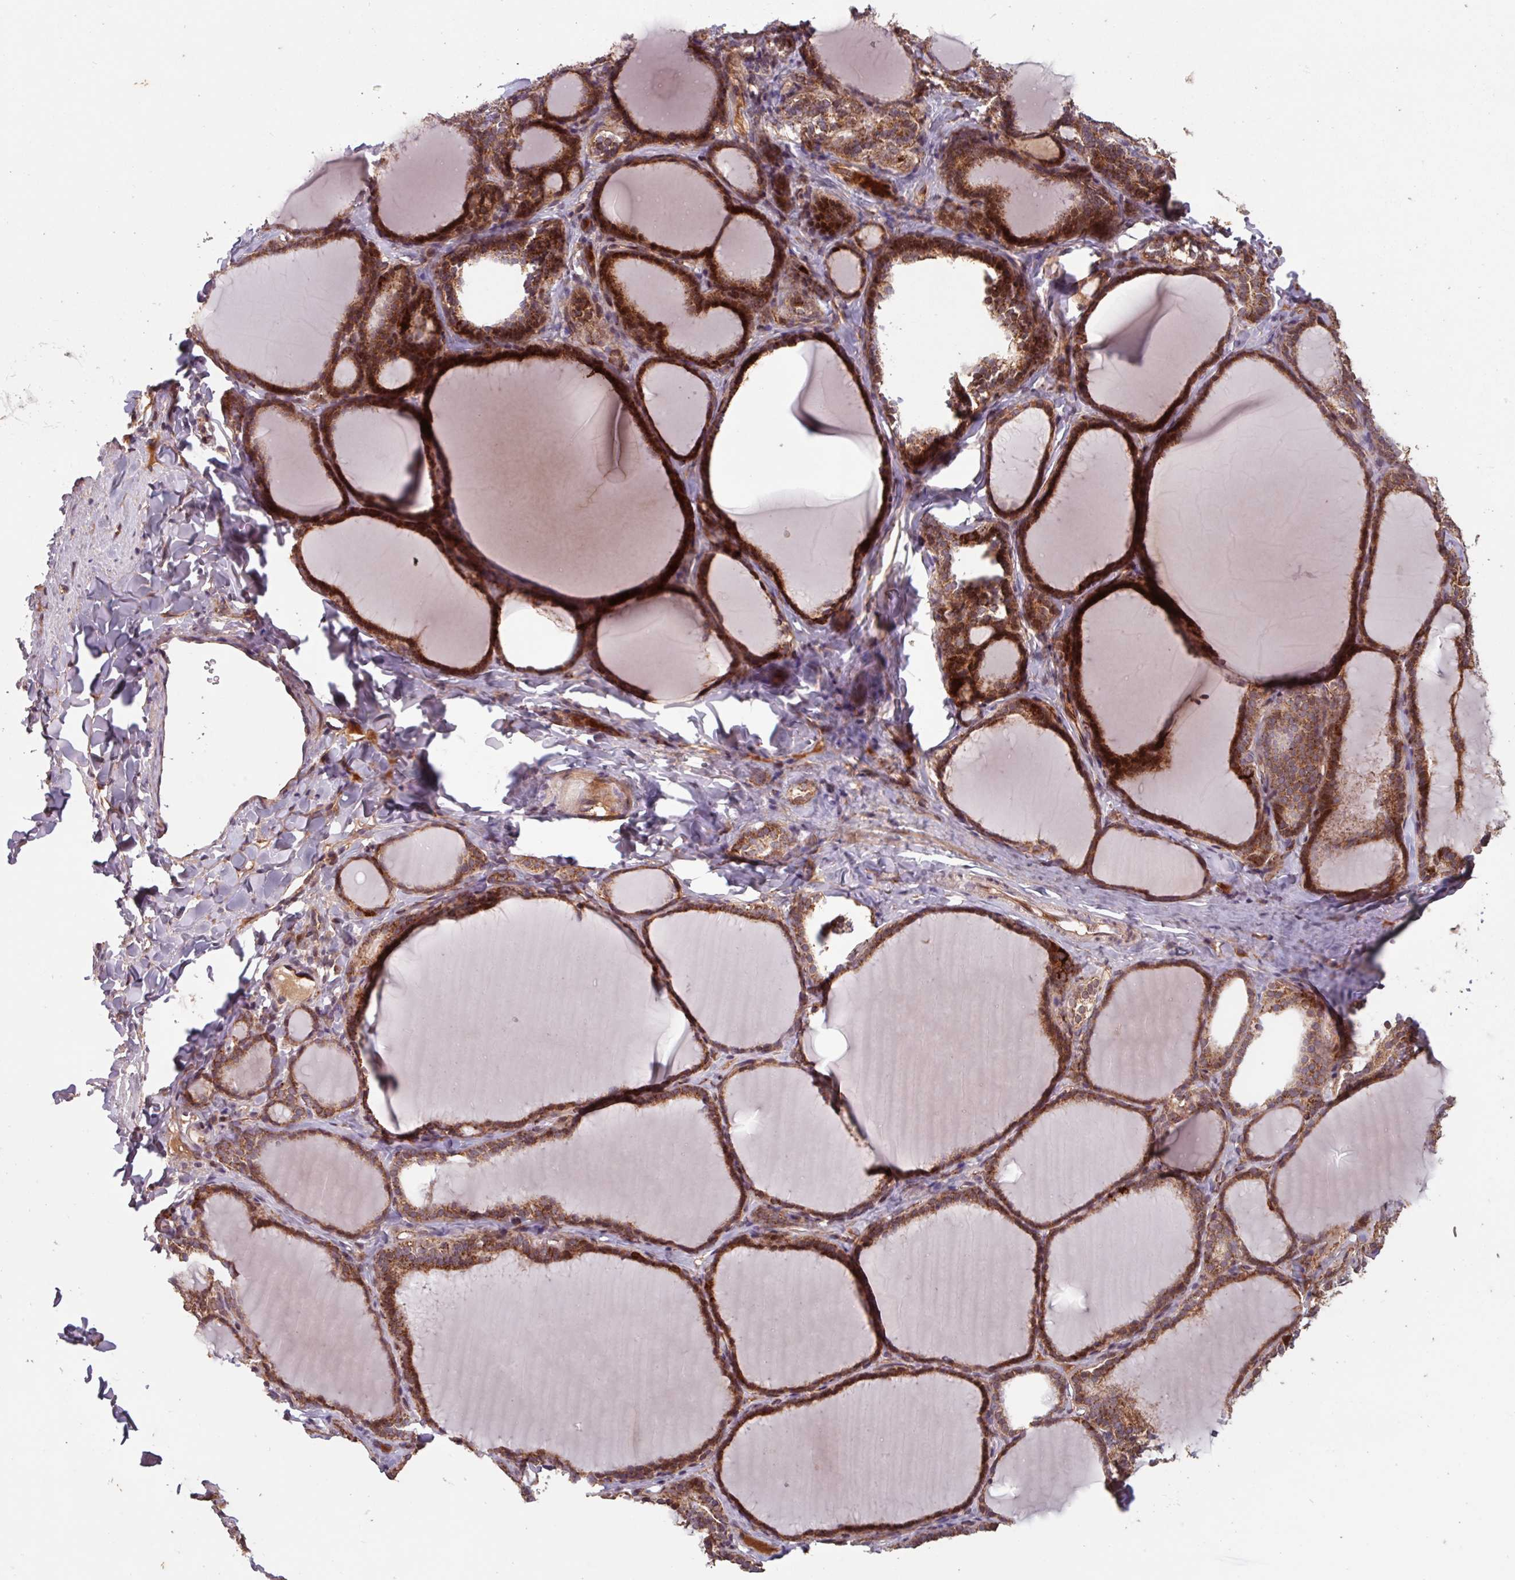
{"staining": {"intensity": "strong", "quantity": ">75%", "location": "cytoplasmic/membranous,nuclear"}, "tissue": "thyroid gland", "cell_type": "Glandular cells", "image_type": "normal", "snomed": [{"axis": "morphology", "description": "Normal tissue, NOS"}, {"axis": "topography", "description": "Thyroid gland"}], "caption": "Normal thyroid gland was stained to show a protein in brown. There is high levels of strong cytoplasmic/membranous,nuclear positivity in about >75% of glandular cells.", "gene": "TMEM88", "patient": {"sex": "female", "age": 31}}